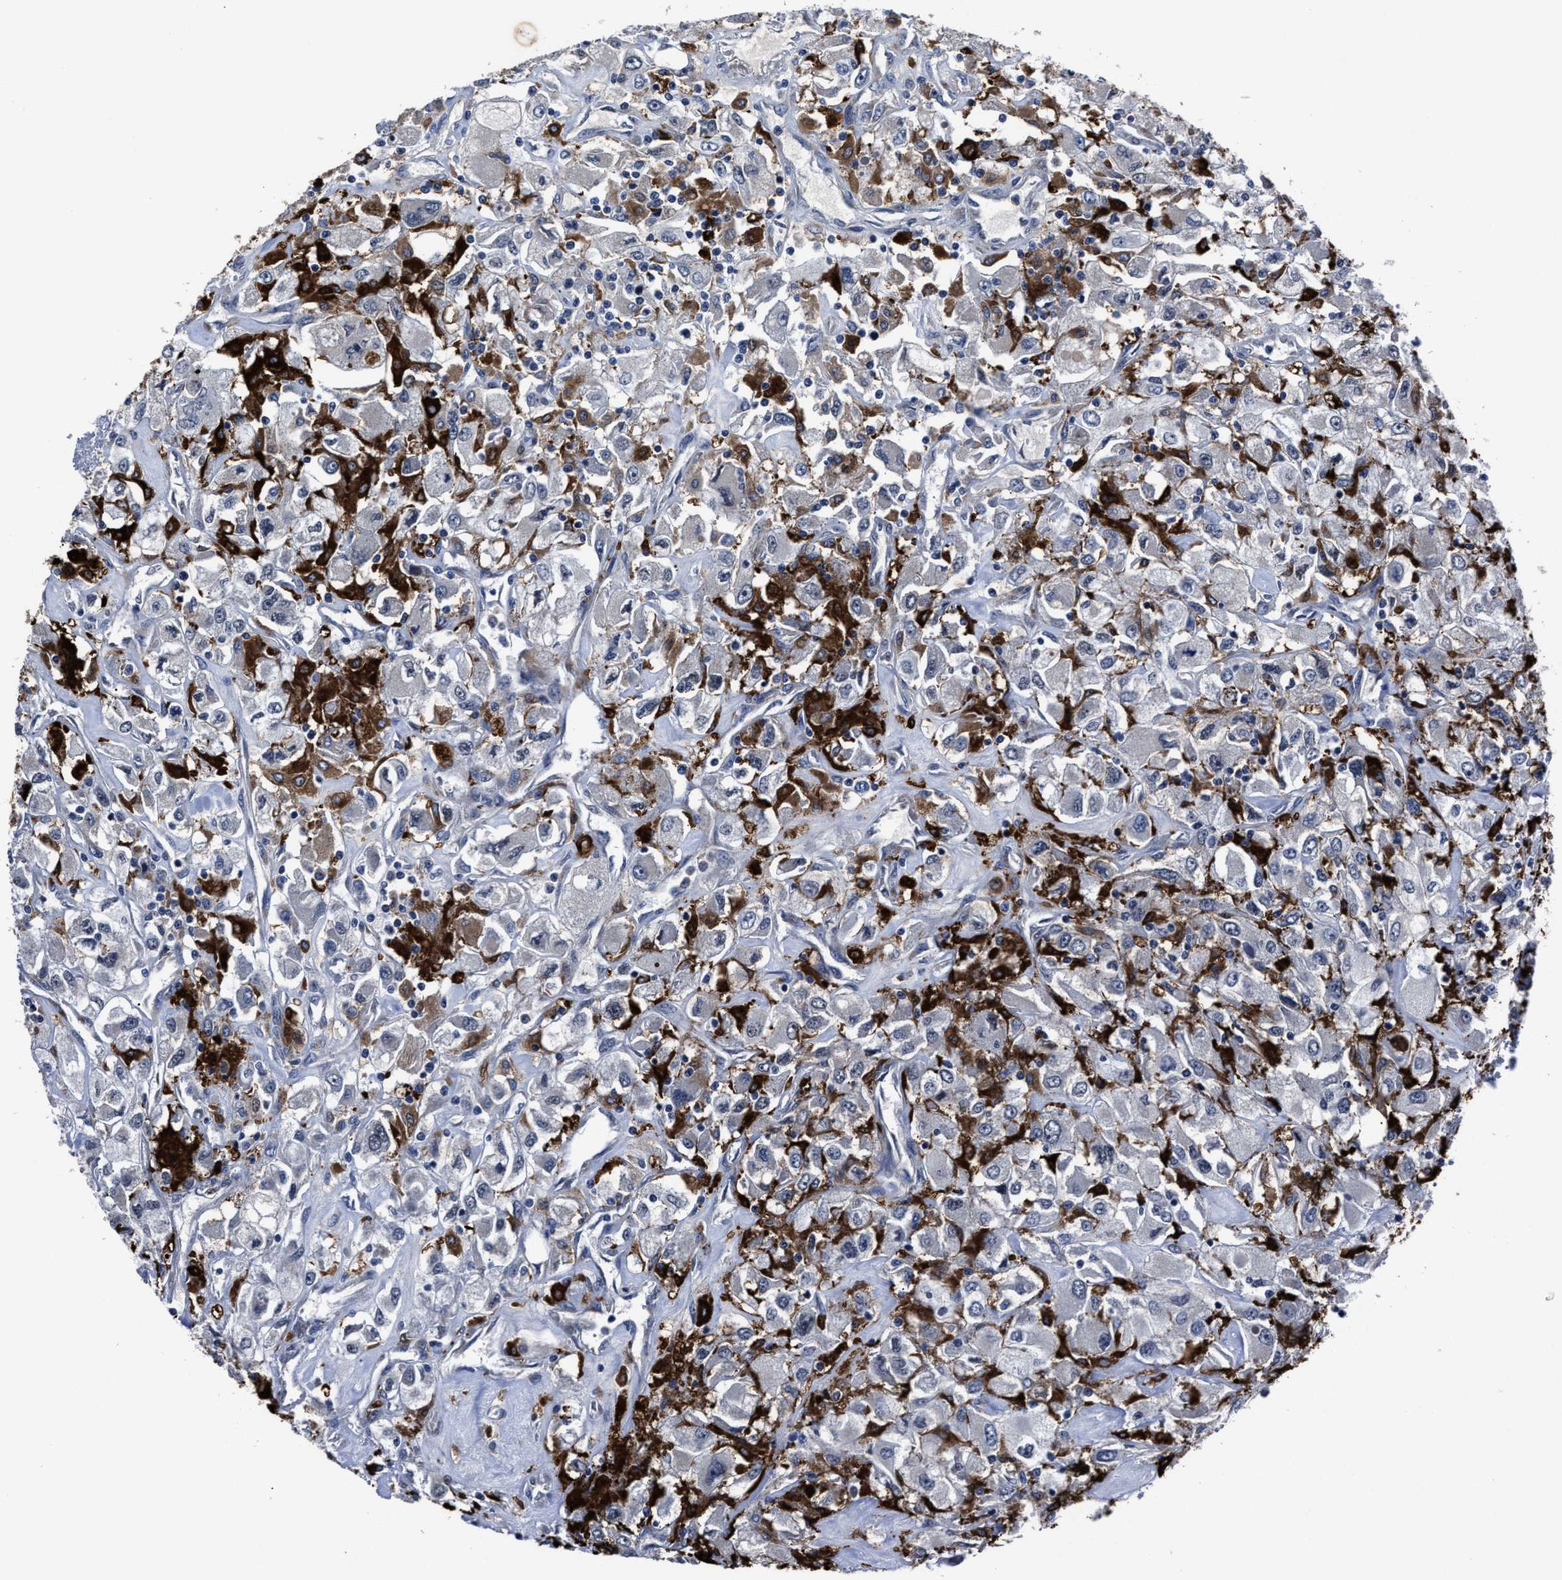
{"staining": {"intensity": "weak", "quantity": "<25%", "location": "cytoplasmic/membranous"}, "tissue": "renal cancer", "cell_type": "Tumor cells", "image_type": "cancer", "snomed": [{"axis": "morphology", "description": "Adenocarcinoma, NOS"}, {"axis": "topography", "description": "Kidney"}], "caption": "Immunohistochemistry (IHC) histopathology image of human renal cancer stained for a protein (brown), which displays no staining in tumor cells.", "gene": "RSBN1L", "patient": {"sex": "female", "age": 52}}